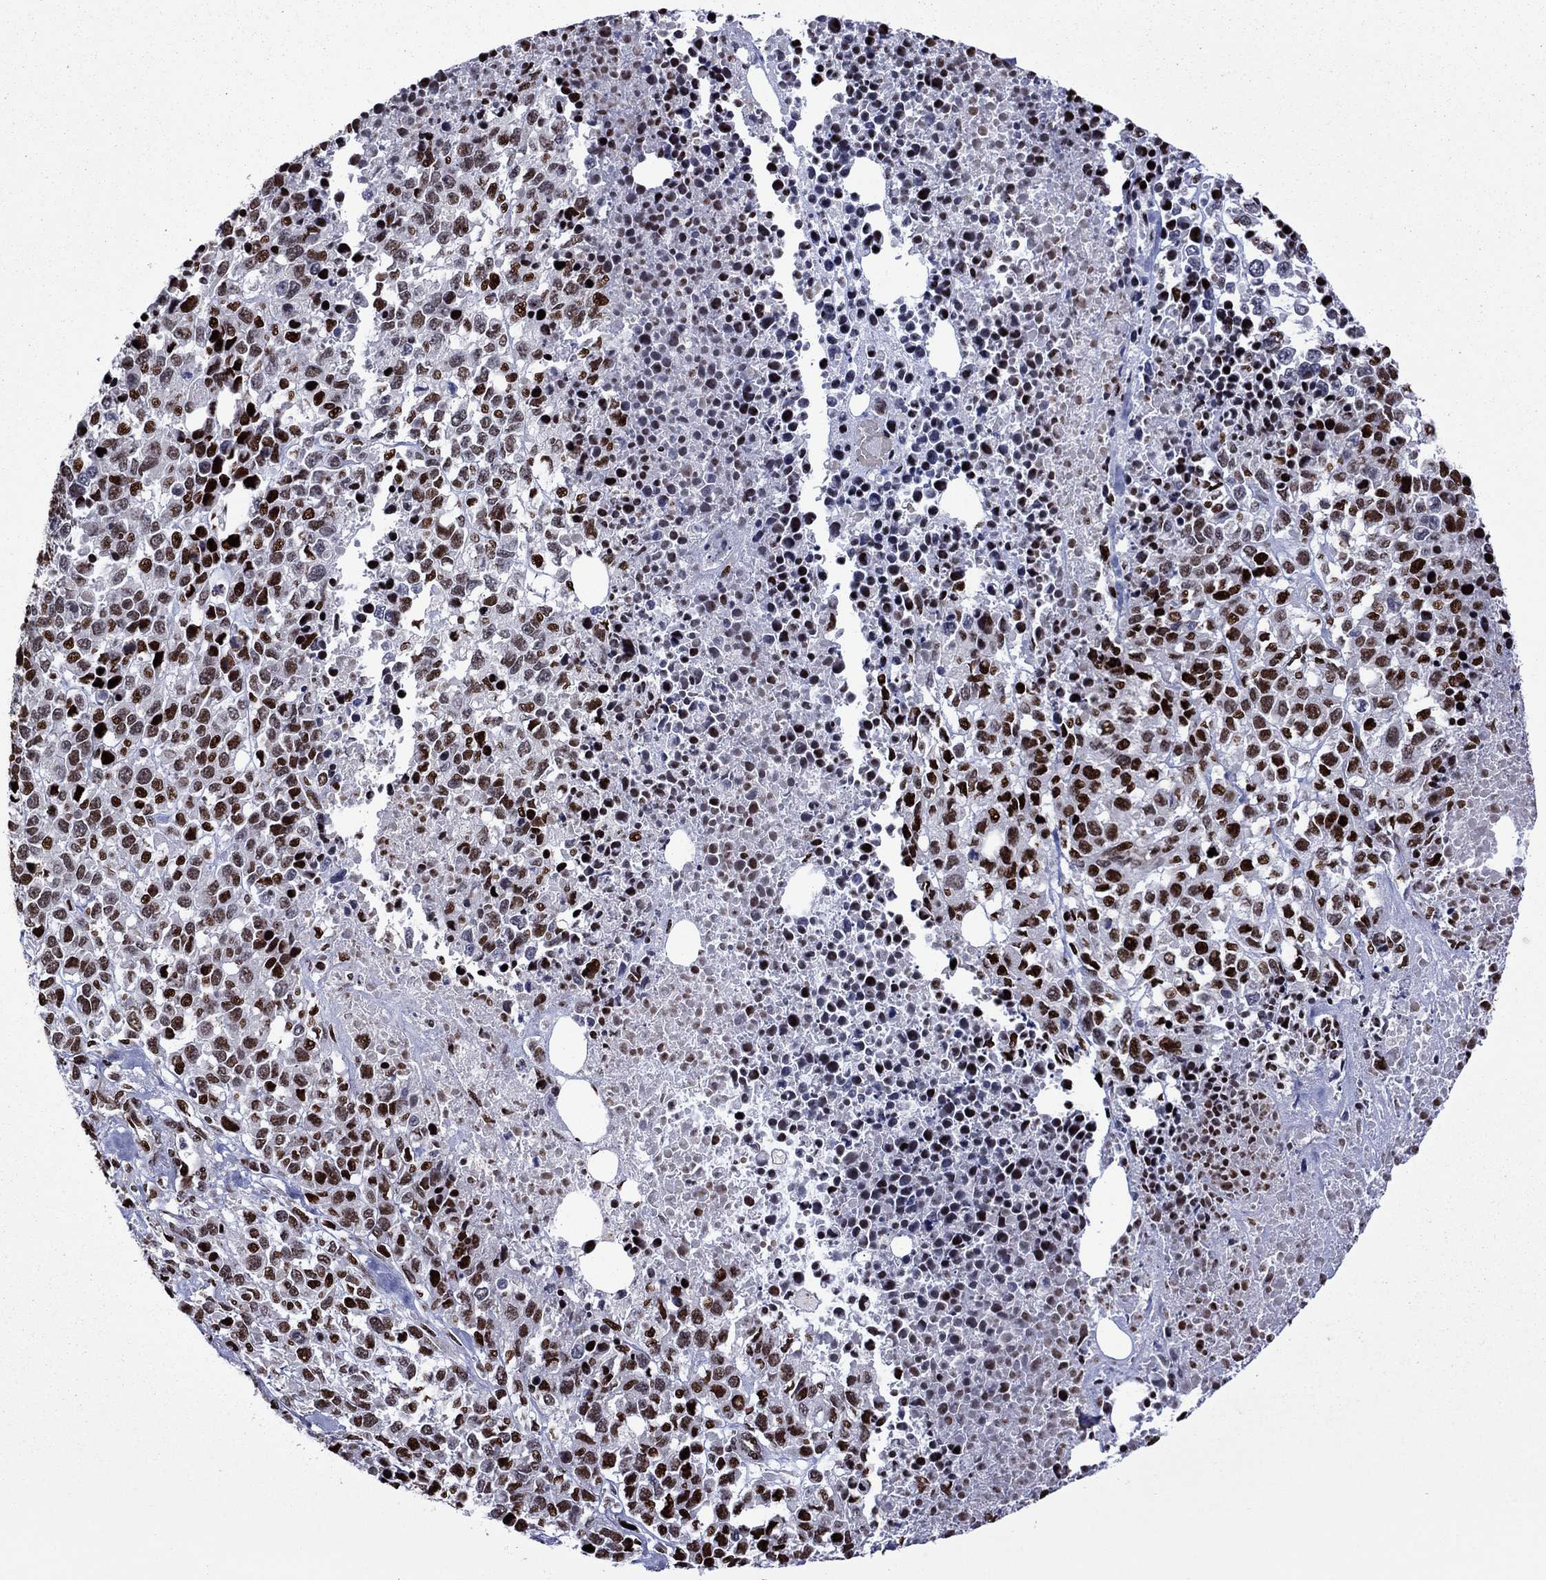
{"staining": {"intensity": "strong", "quantity": ">75%", "location": "nuclear"}, "tissue": "melanoma", "cell_type": "Tumor cells", "image_type": "cancer", "snomed": [{"axis": "morphology", "description": "Malignant melanoma, Metastatic site"}, {"axis": "topography", "description": "Skin"}], "caption": "Malignant melanoma (metastatic site) stained for a protein demonstrates strong nuclear positivity in tumor cells. Using DAB (brown) and hematoxylin (blue) stains, captured at high magnification using brightfield microscopy.", "gene": "LIMK1", "patient": {"sex": "male", "age": 84}}